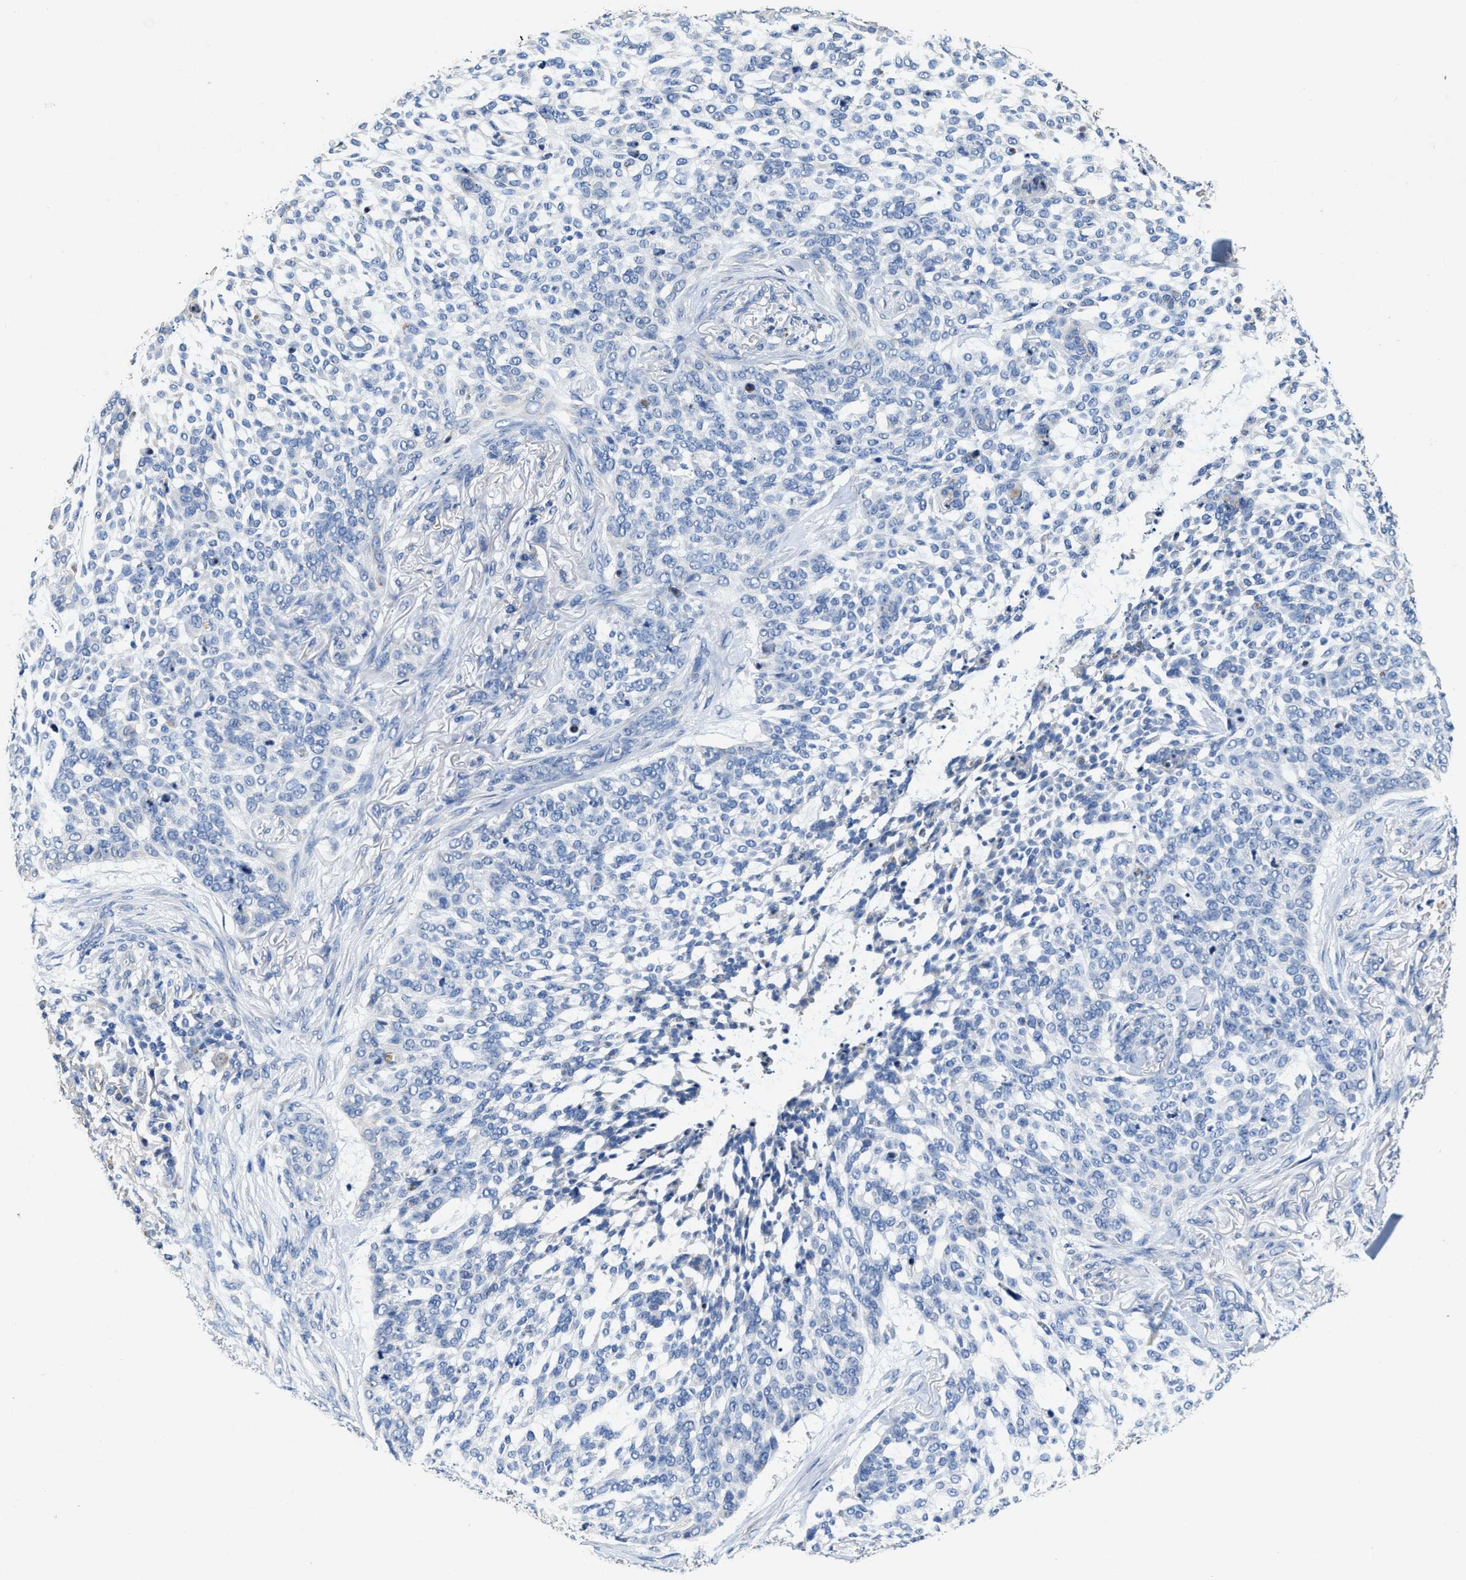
{"staining": {"intensity": "negative", "quantity": "none", "location": "none"}, "tissue": "skin cancer", "cell_type": "Tumor cells", "image_type": "cancer", "snomed": [{"axis": "morphology", "description": "Basal cell carcinoma"}, {"axis": "topography", "description": "Skin"}], "caption": "Immunohistochemistry (IHC) image of neoplastic tissue: human skin basal cell carcinoma stained with DAB (3,3'-diaminobenzidine) exhibits no significant protein expression in tumor cells.", "gene": "PEG10", "patient": {"sex": "female", "age": 64}}